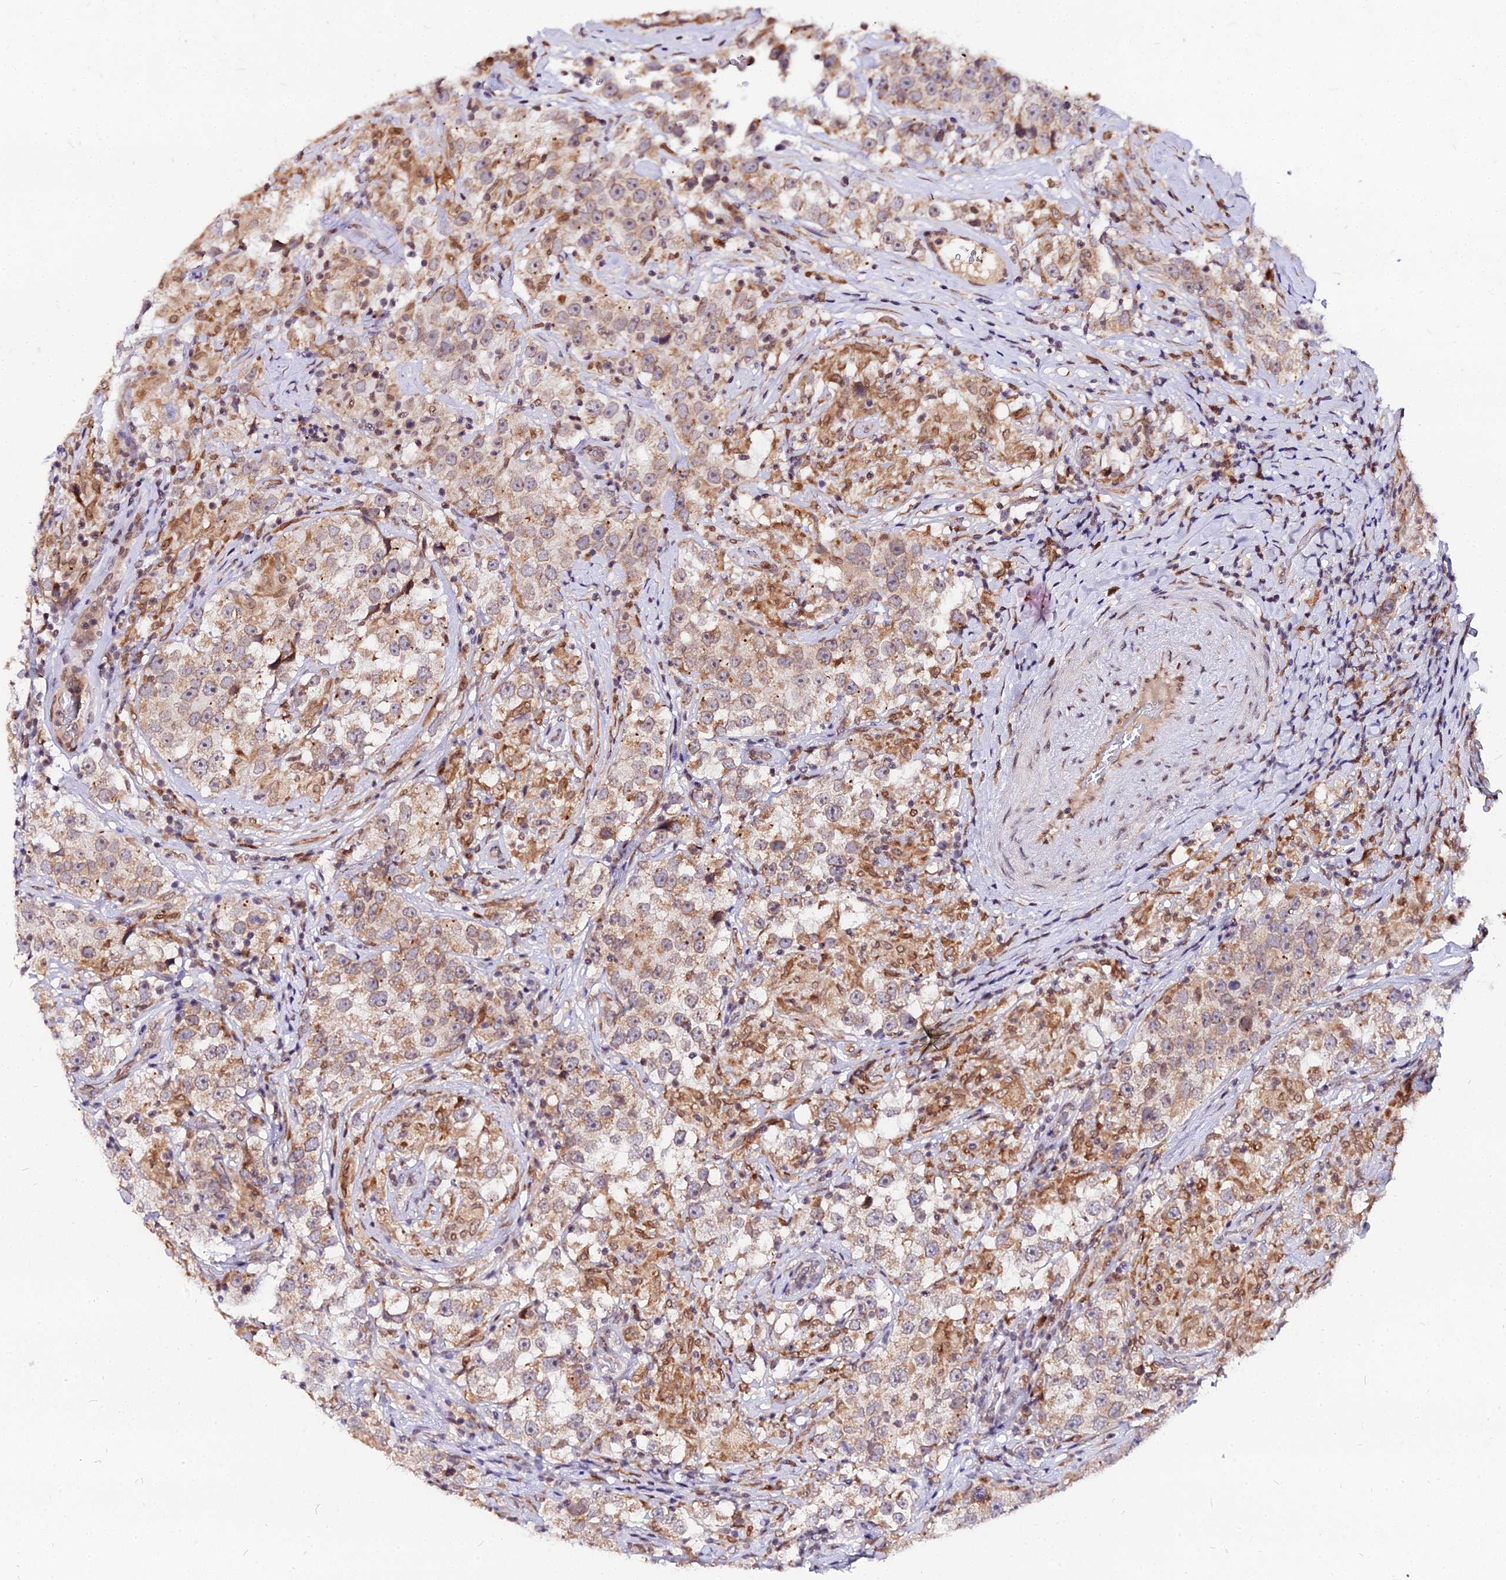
{"staining": {"intensity": "moderate", "quantity": ">75%", "location": "cytoplasmic/membranous"}, "tissue": "testis cancer", "cell_type": "Tumor cells", "image_type": "cancer", "snomed": [{"axis": "morphology", "description": "Seminoma, NOS"}, {"axis": "topography", "description": "Testis"}], "caption": "Protein analysis of testis cancer tissue demonstrates moderate cytoplasmic/membranous expression in approximately >75% of tumor cells.", "gene": "RNF121", "patient": {"sex": "male", "age": 46}}